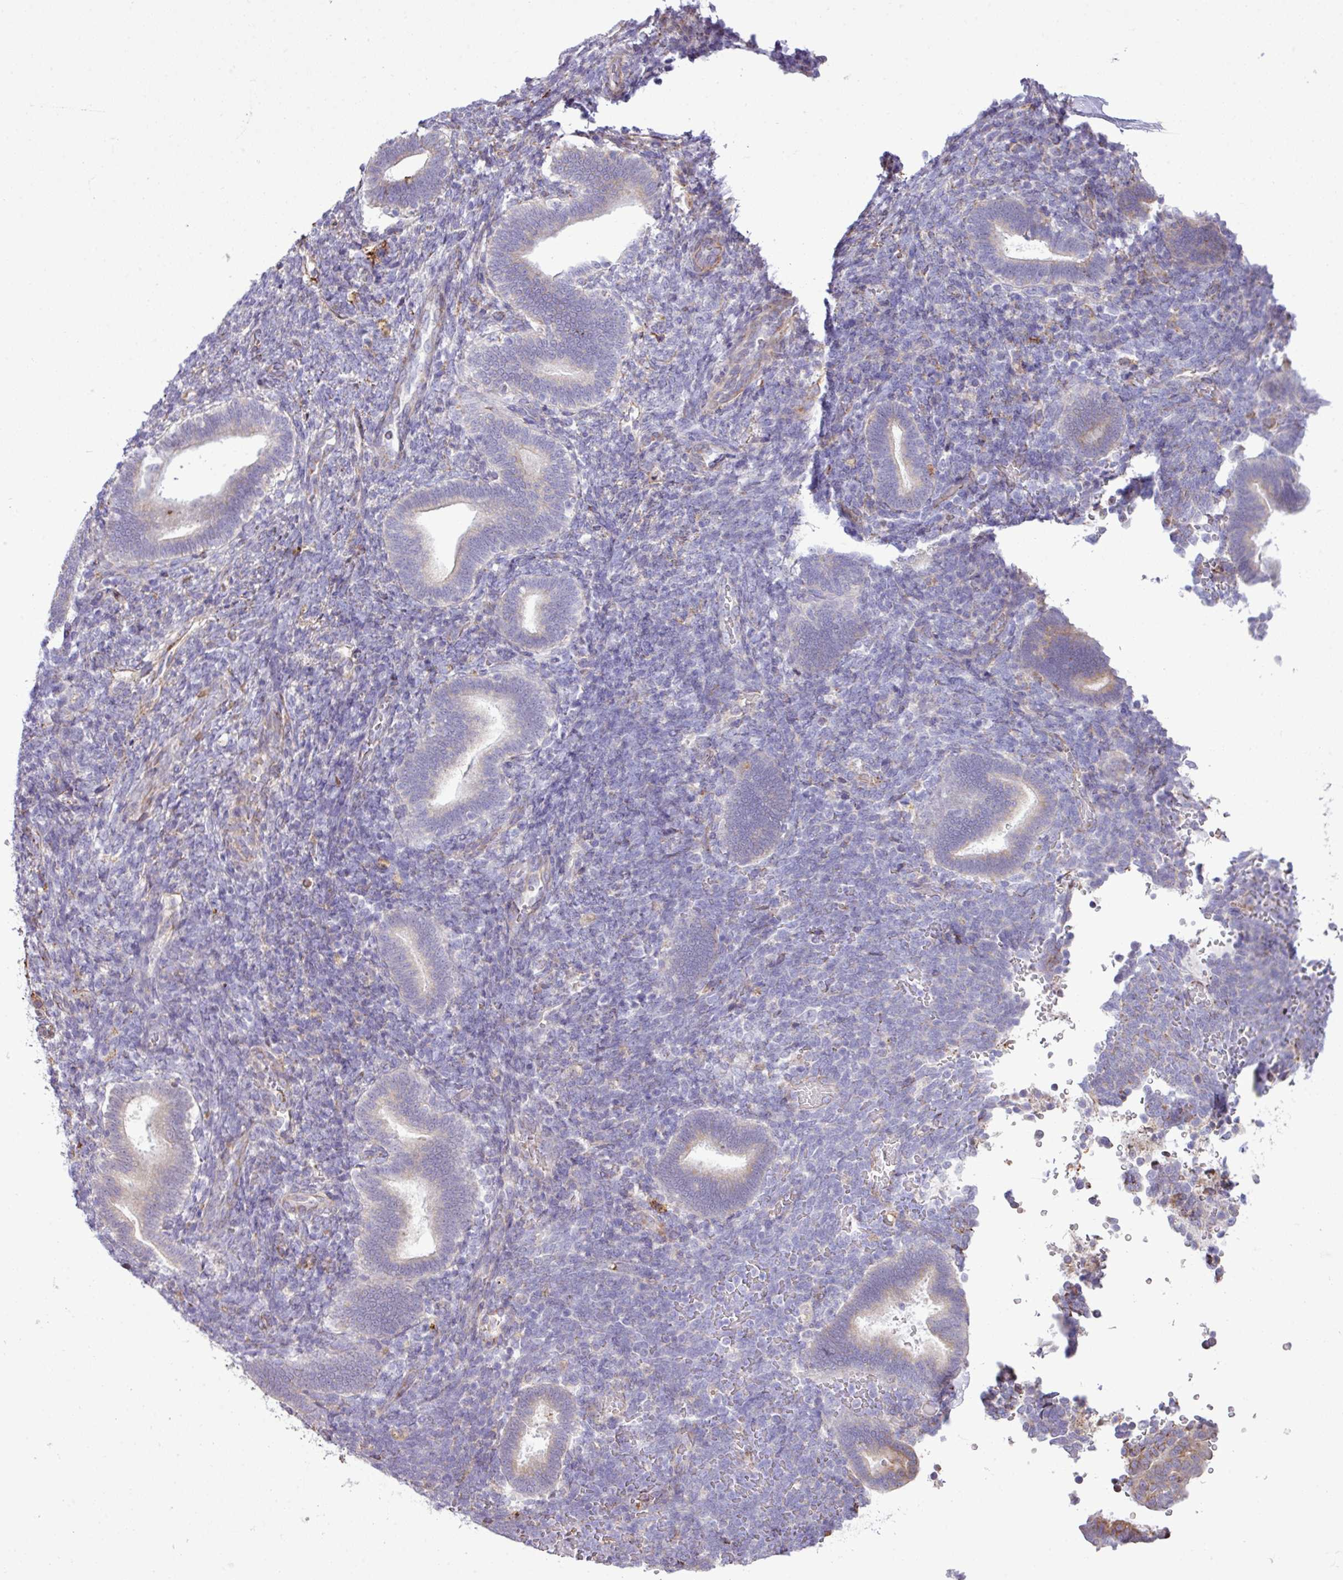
{"staining": {"intensity": "weak", "quantity": "<25%", "location": "cytoplasmic/membranous"}, "tissue": "endometrium", "cell_type": "Cells in endometrial stroma", "image_type": "normal", "snomed": [{"axis": "morphology", "description": "Normal tissue, NOS"}, {"axis": "topography", "description": "Endometrium"}], "caption": "Protein analysis of unremarkable endometrium demonstrates no significant positivity in cells in endometrial stroma. (Immunohistochemistry, brightfield microscopy, high magnification).", "gene": "ZSCAN5A", "patient": {"sex": "female", "age": 34}}